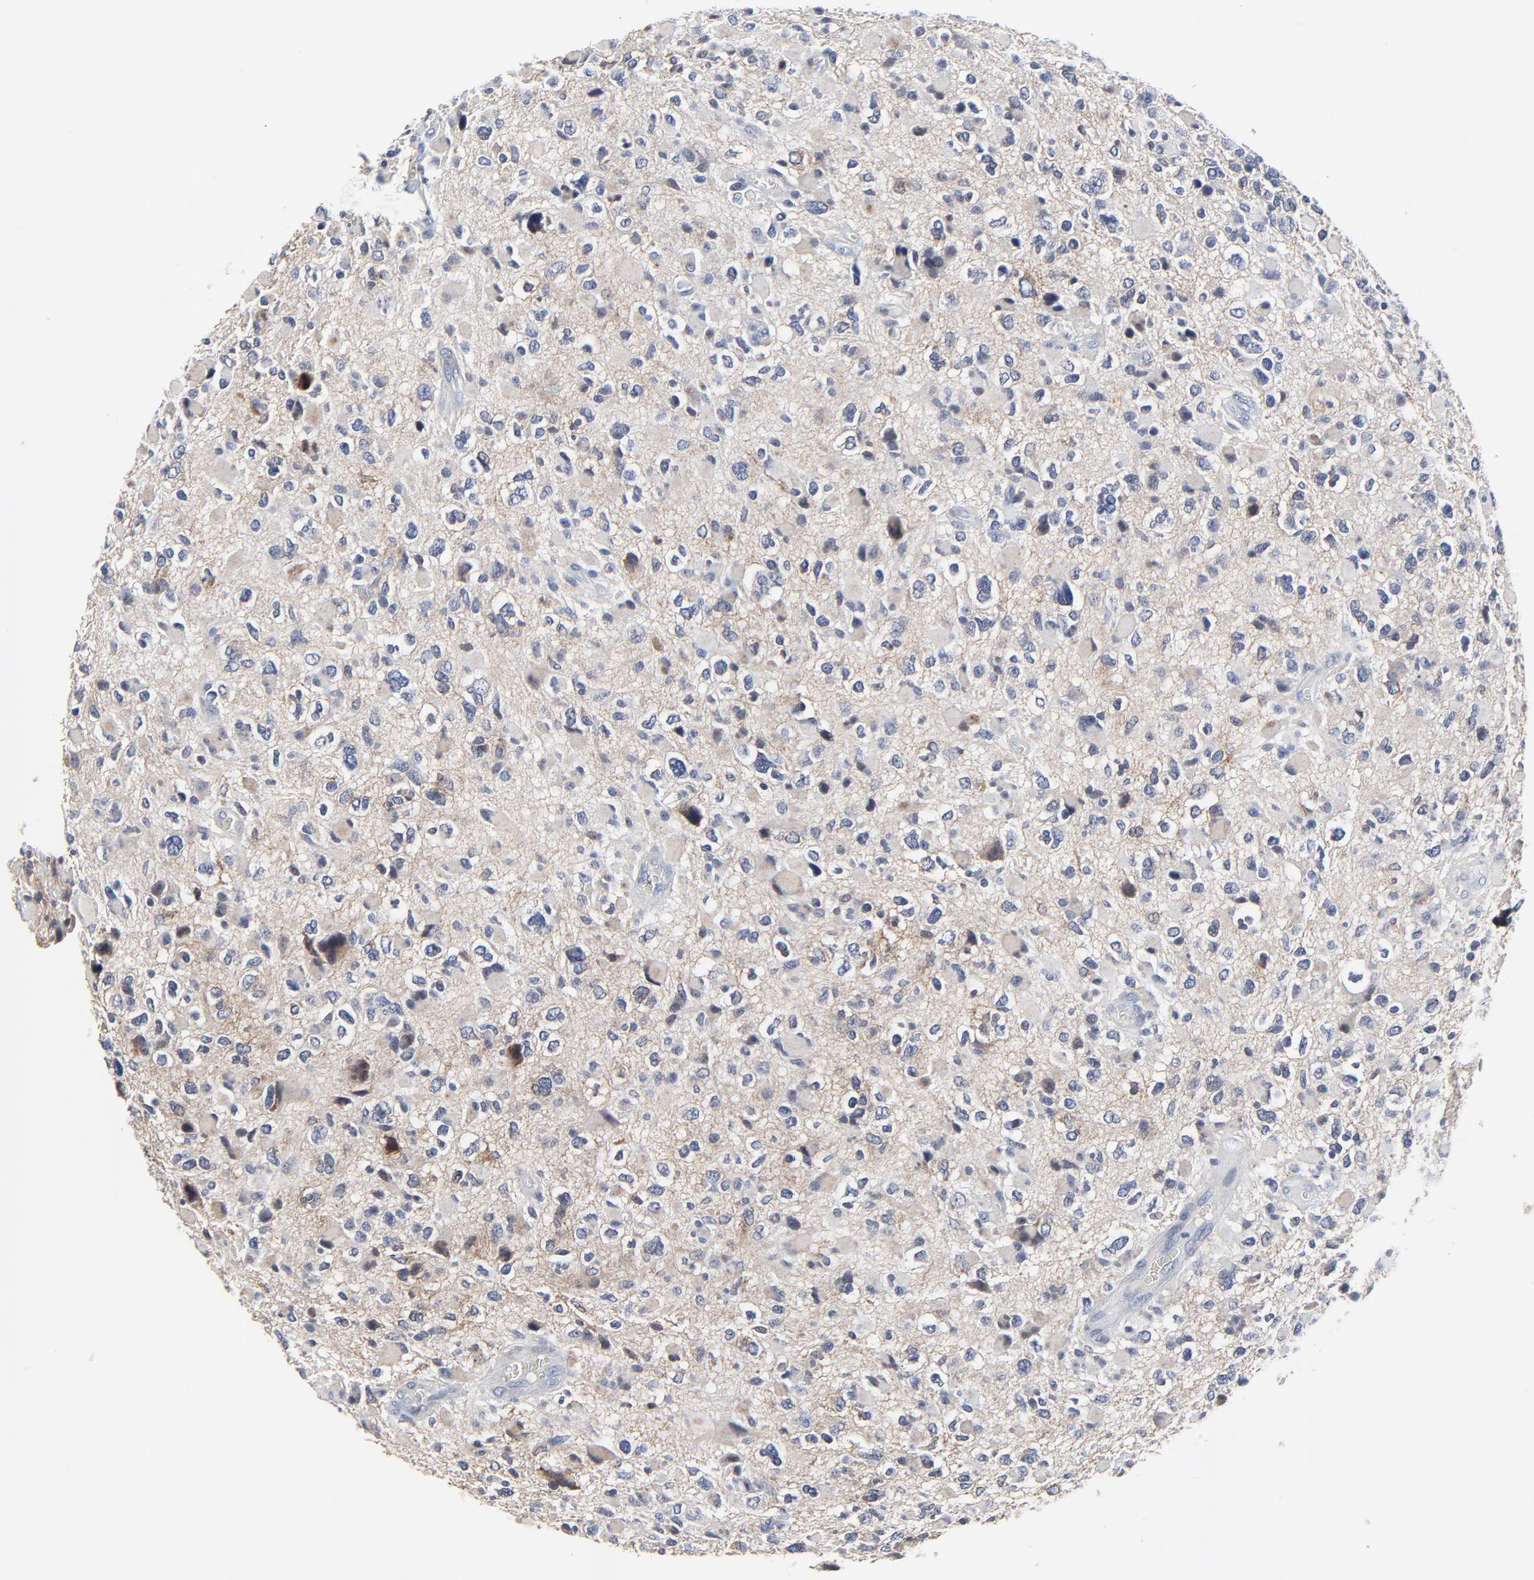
{"staining": {"intensity": "weak", "quantity": "25%-75%", "location": "cytoplasmic/membranous"}, "tissue": "glioma", "cell_type": "Tumor cells", "image_type": "cancer", "snomed": [{"axis": "morphology", "description": "Glioma, malignant, High grade"}, {"axis": "topography", "description": "Brain"}], "caption": "Immunohistochemistry (IHC) (DAB (3,3'-diaminobenzidine)) staining of human high-grade glioma (malignant) displays weak cytoplasmic/membranous protein positivity in approximately 25%-75% of tumor cells. Using DAB (3,3'-diaminobenzidine) (brown) and hematoxylin (blue) stains, captured at high magnification using brightfield microscopy.", "gene": "NLGN3", "patient": {"sex": "female", "age": 37}}